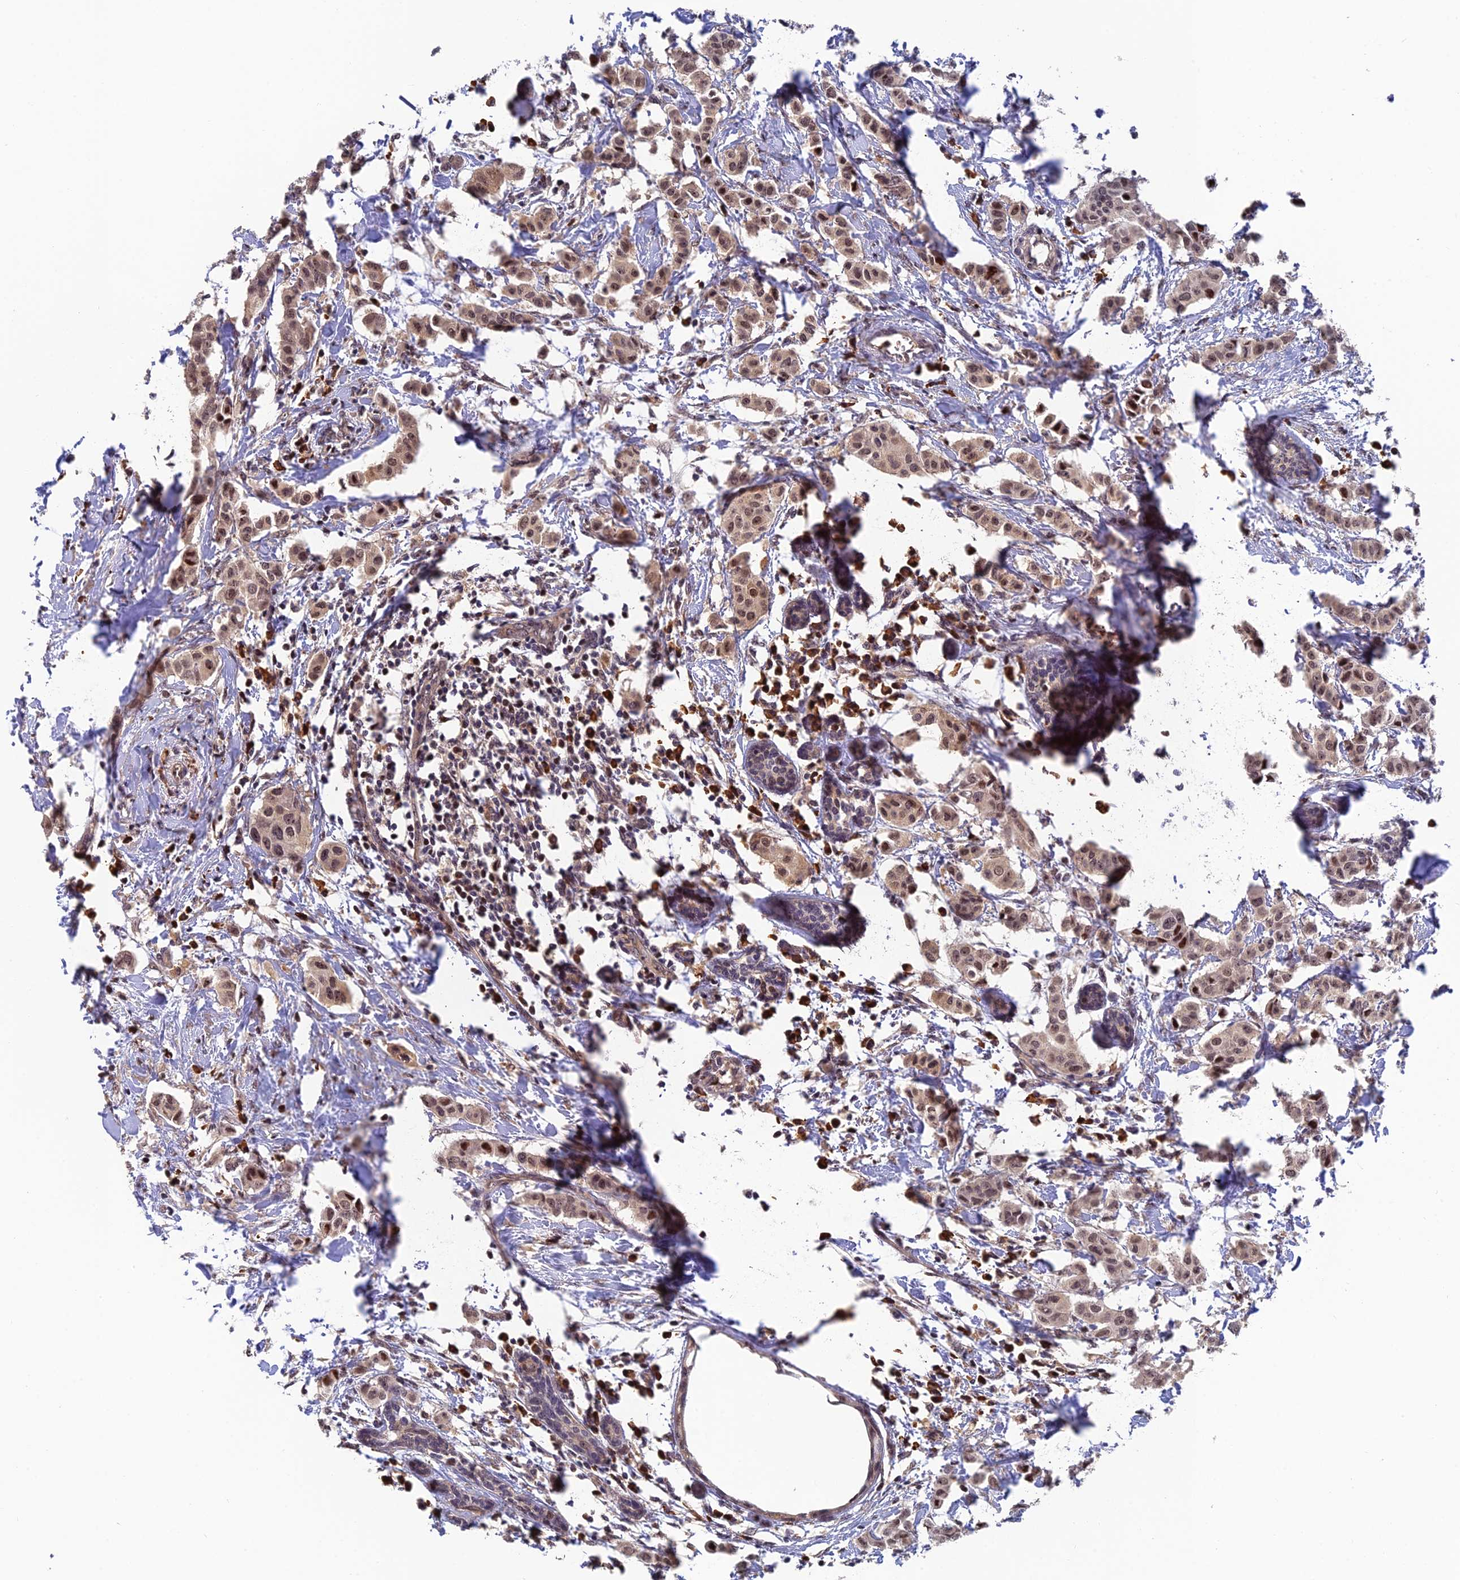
{"staining": {"intensity": "moderate", "quantity": ">75%", "location": "nuclear"}, "tissue": "breast cancer", "cell_type": "Tumor cells", "image_type": "cancer", "snomed": [{"axis": "morphology", "description": "Duct carcinoma"}, {"axis": "topography", "description": "Breast"}], "caption": "An image of human breast infiltrating ductal carcinoma stained for a protein demonstrates moderate nuclear brown staining in tumor cells.", "gene": "OSBPL1A", "patient": {"sex": "female", "age": 40}}